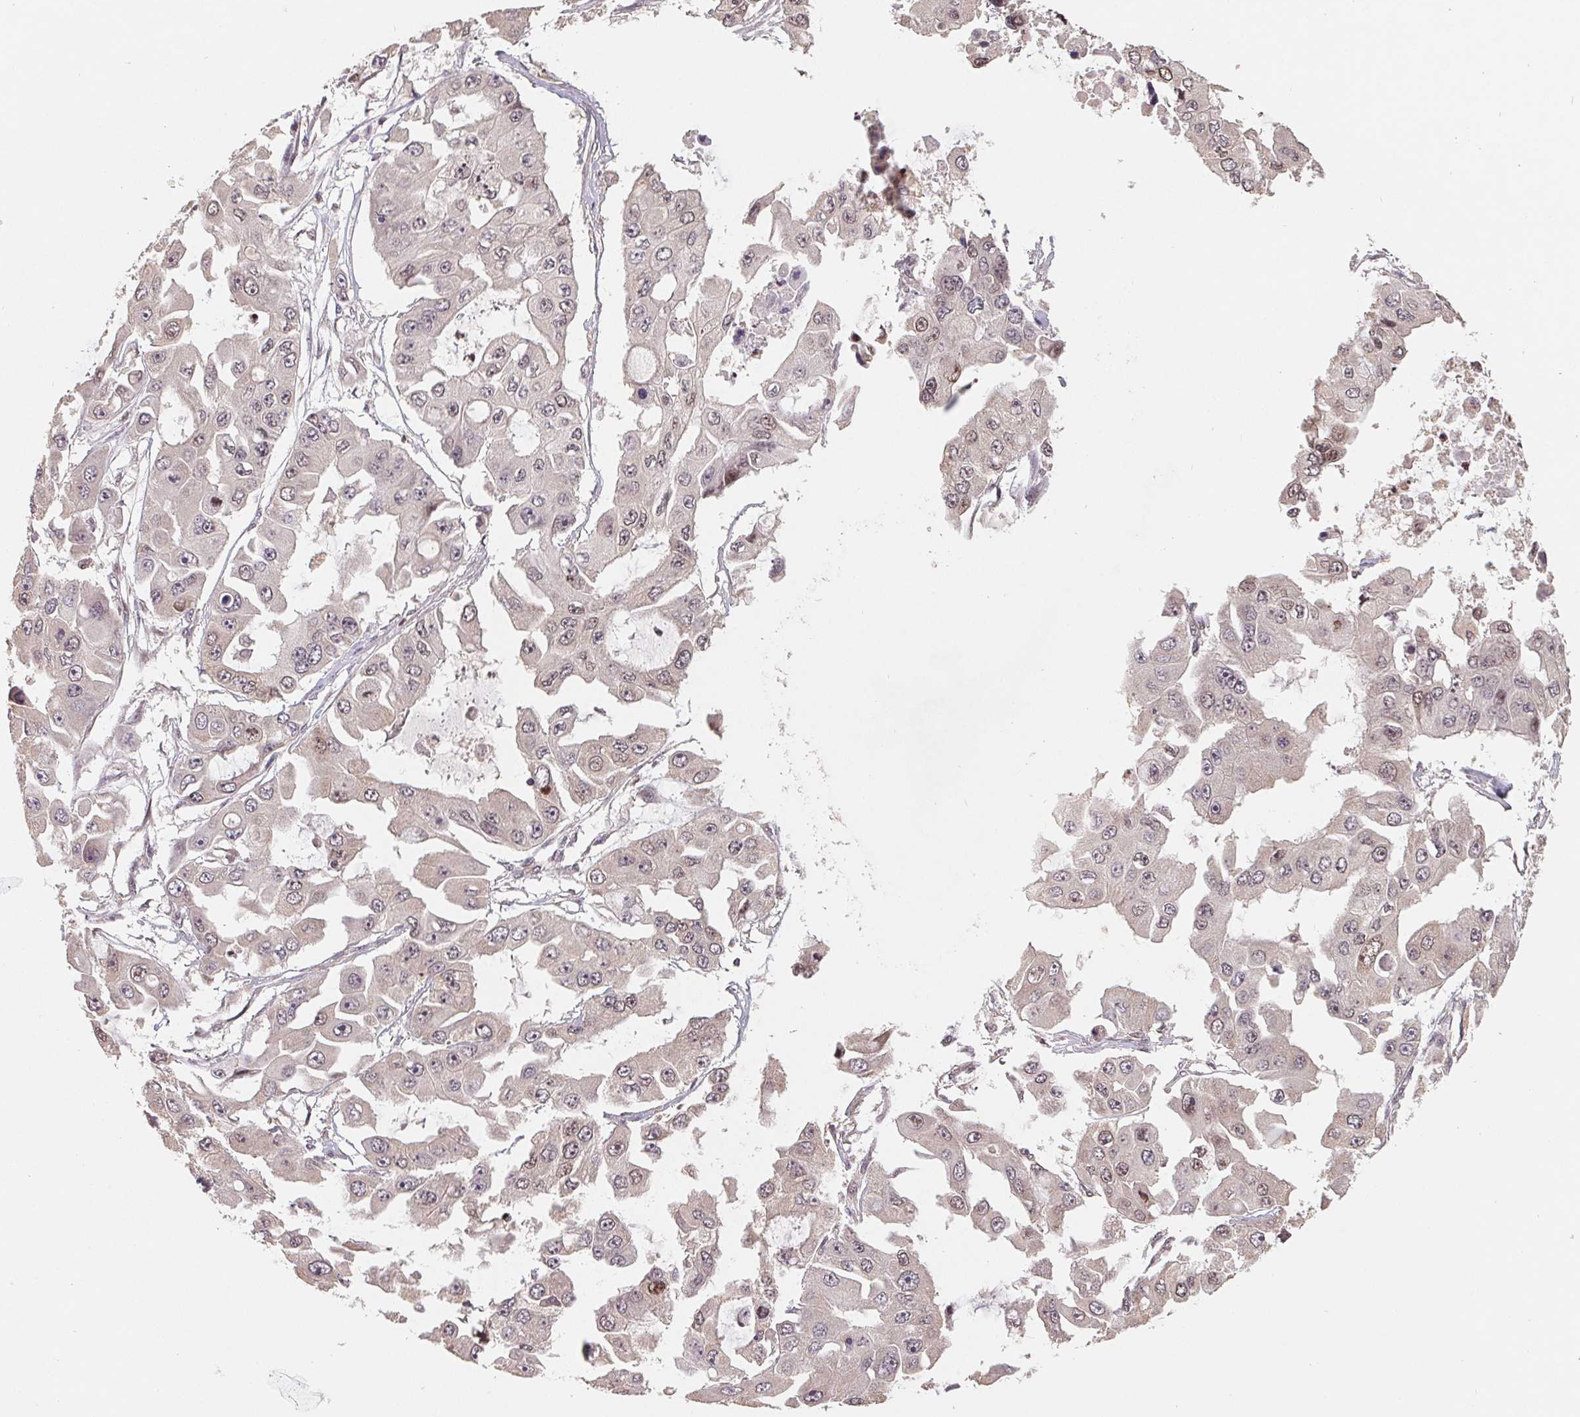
{"staining": {"intensity": "weak", "quantity": "<25%", "location": "nuclear"}, "tissue": "ovarian cancer", "cell_type": "Tumor cells", "image_type": "cancer", "snomed": [{"axis": "morphology", "description": "Cystadenocarcinoma, serous, NOS"}, {"axis": "topography", "description": "Ovary"}], "caption": "This is an immunohistochemistry image of ovarian cancer. There is no staining in tumor cells.", "gene": "HMGN3", "patient": {"sex": "female", "age": 56}}